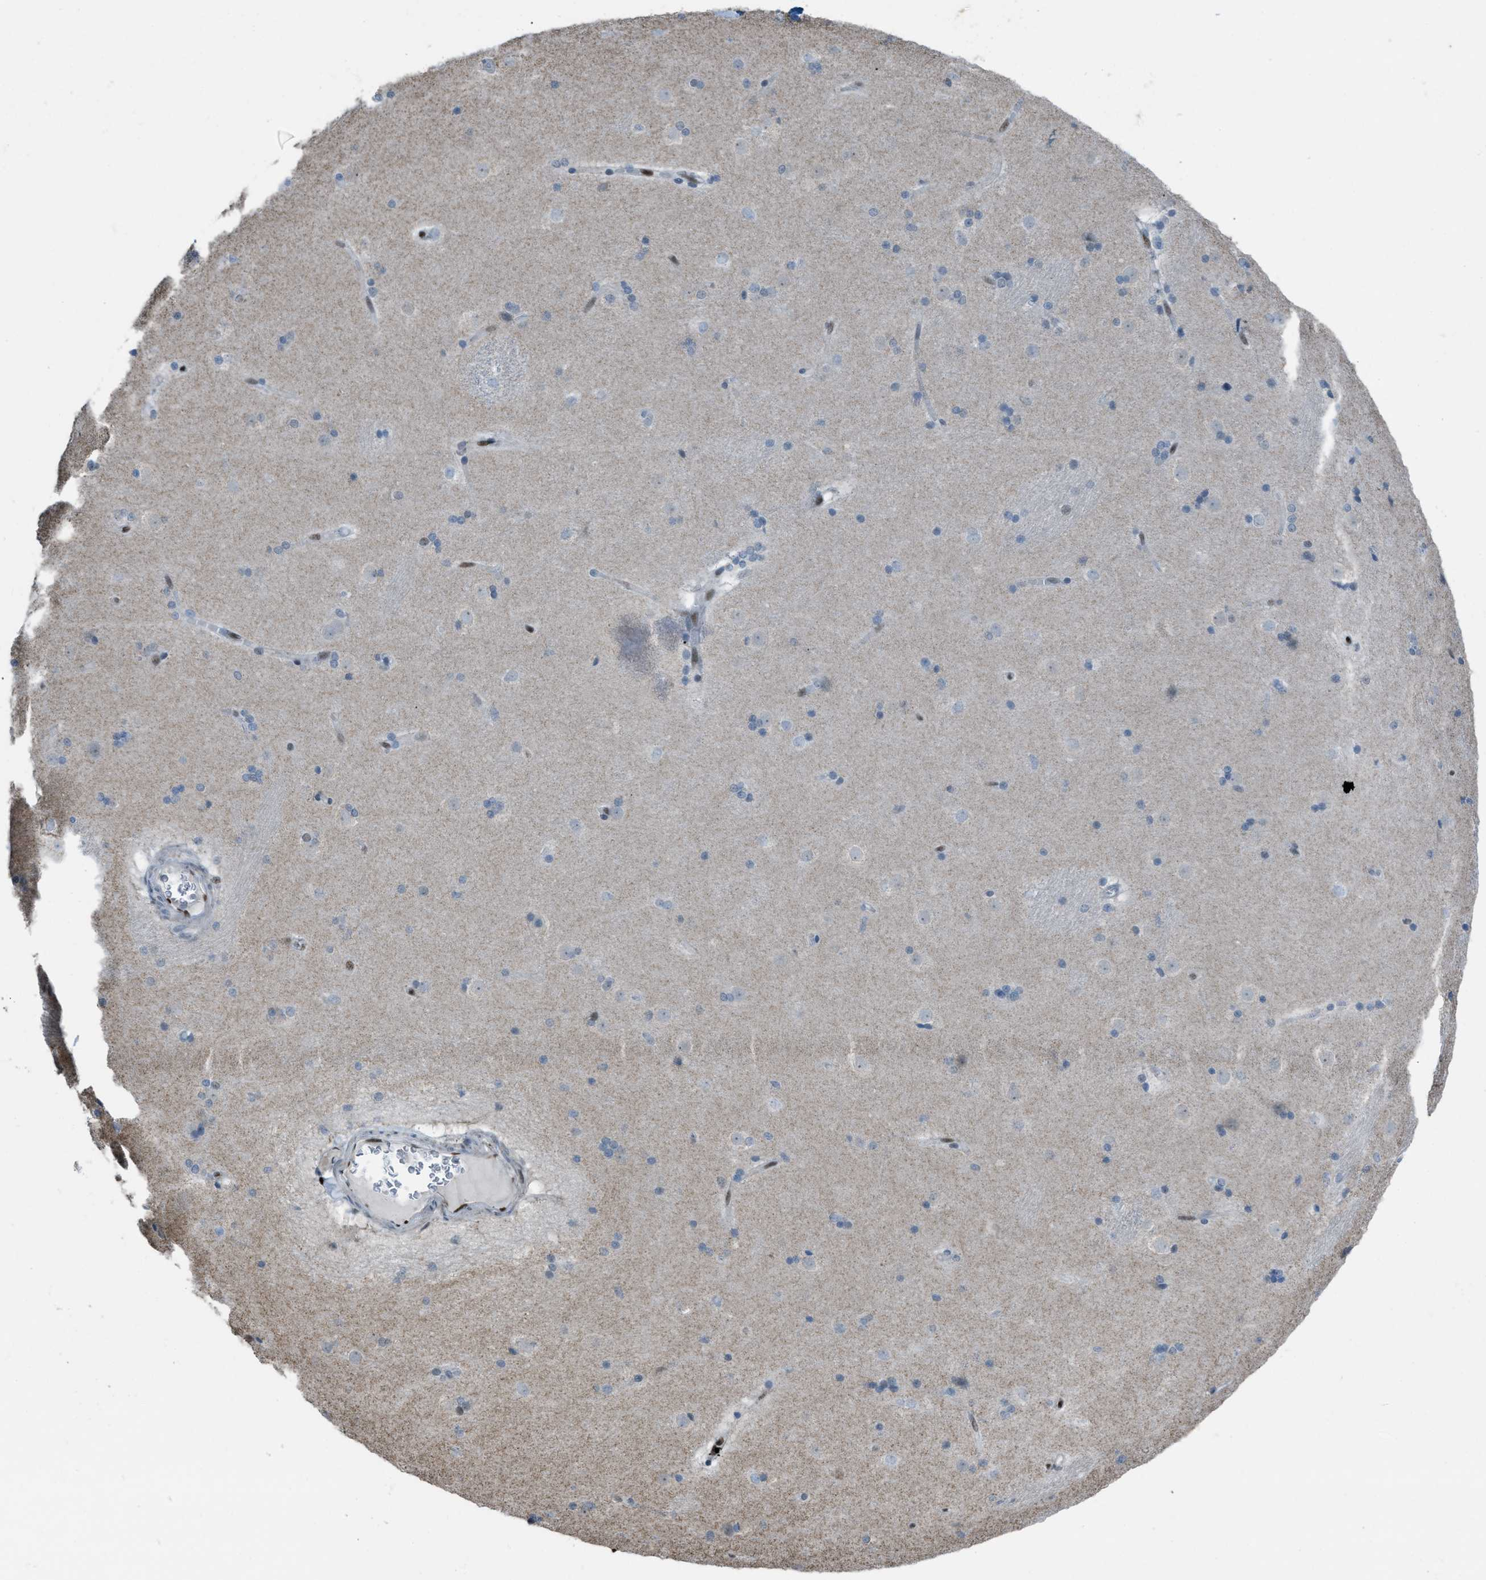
{"staining": {"intensity": "moderate", "quantity": "<25%", "location": "nuclear"}, "tissue": "caudate", "cell_type": "Glial cells", "image_type": "normal", "snomed": [{"axis": "morphology", "description": "Normal tissue, NOS"}, {"axis": "topography", "description": "Lateral ventricle wall"}], "caption": "DAB (3,3'-diaminobenzidine) immunohistochemical staining of normal human caudate demonstrates moderate nuclear protein expression in about <25% of glial cells.", "gene": "SLFN5", "patient": {"sex": "female", "age": 19}}